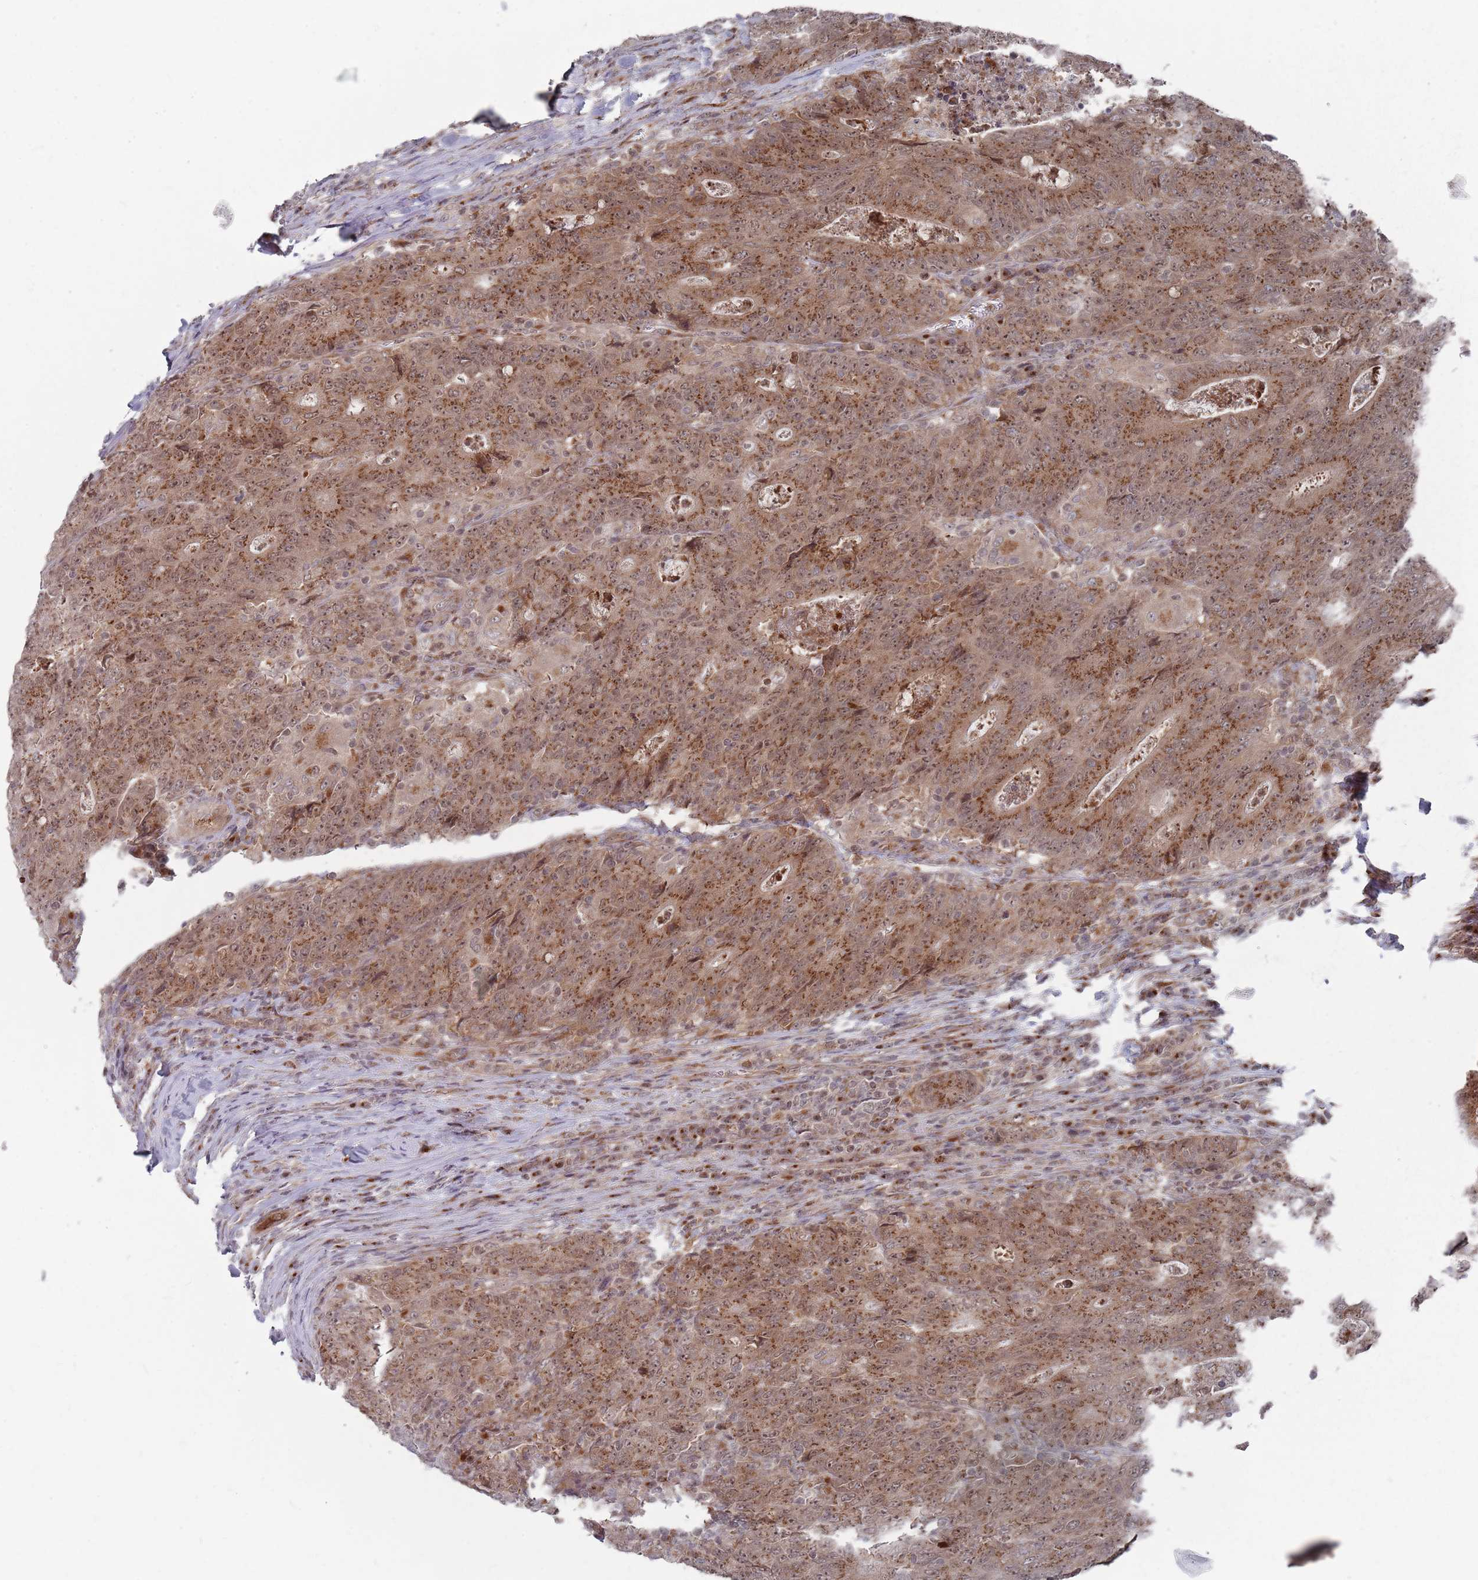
{"staining": {"intensity": "strong", "quantity": ">75%", "location": "cytoplasmic/membranous"}, "tissue": "colorectal cancer", "cell_type": "Tumor cells", "image_type": "cancer", "snomed": [{"axis": "morphology", "description": "Adenocarcinoma, NOS"}, {"axis": "topography", "description": "Colon"}], "caption": "Brown immunohistochemical staining in human adenocarcinoma (colorectal) demonstrates strong cytoplasmic/membranous staining in about >75% of tumor cells. Using DAB (brown) and hematoxylin (blue) stains, captured at high magnification using brightfield microscopy.", "gene": "FMO4", "patient": {"sex": "female", "age": 75}}